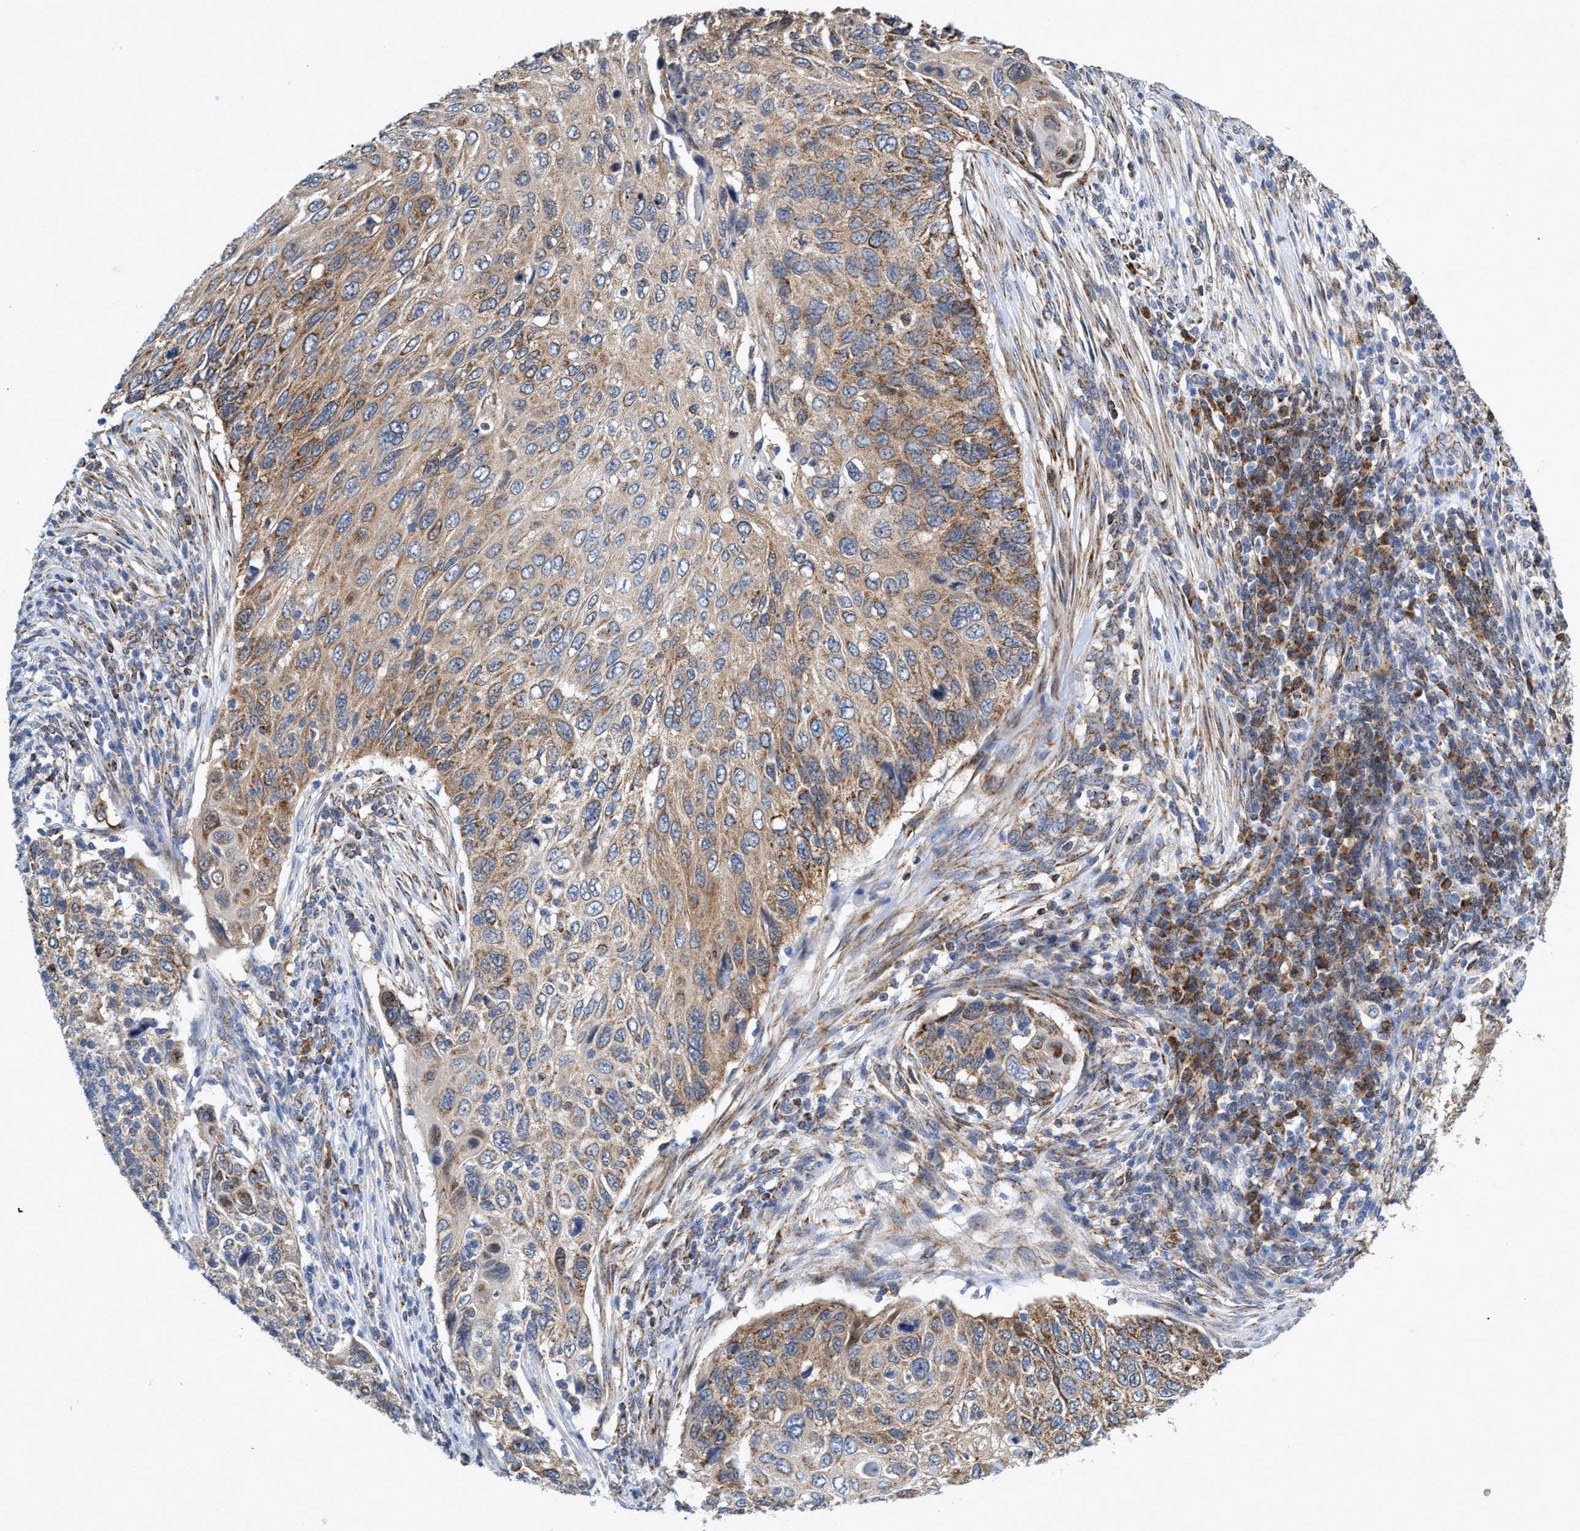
{"staining": {"intensity": "moderate", "quantity": ">75%", "location": "cytoplasmic/membranous"}, "tissue": "cervical cancer", "cell_type": "Tumor cells", "image_type": "cancer", "snomed": [{"axis": "morphology", "description": "Squamous cell carcinoma, NOS"}, {"axis": "topography", "description": "Cervix"}], "caption": "This histopathology image reveals IHC staining of human squamous cell carcinoma (cervical), with medium moderate cytoplasmic/membranous expression in approximately >75% of tumor cells.", "gene": "CRYZ", "patient": {"sex": "female", "age": 70}}